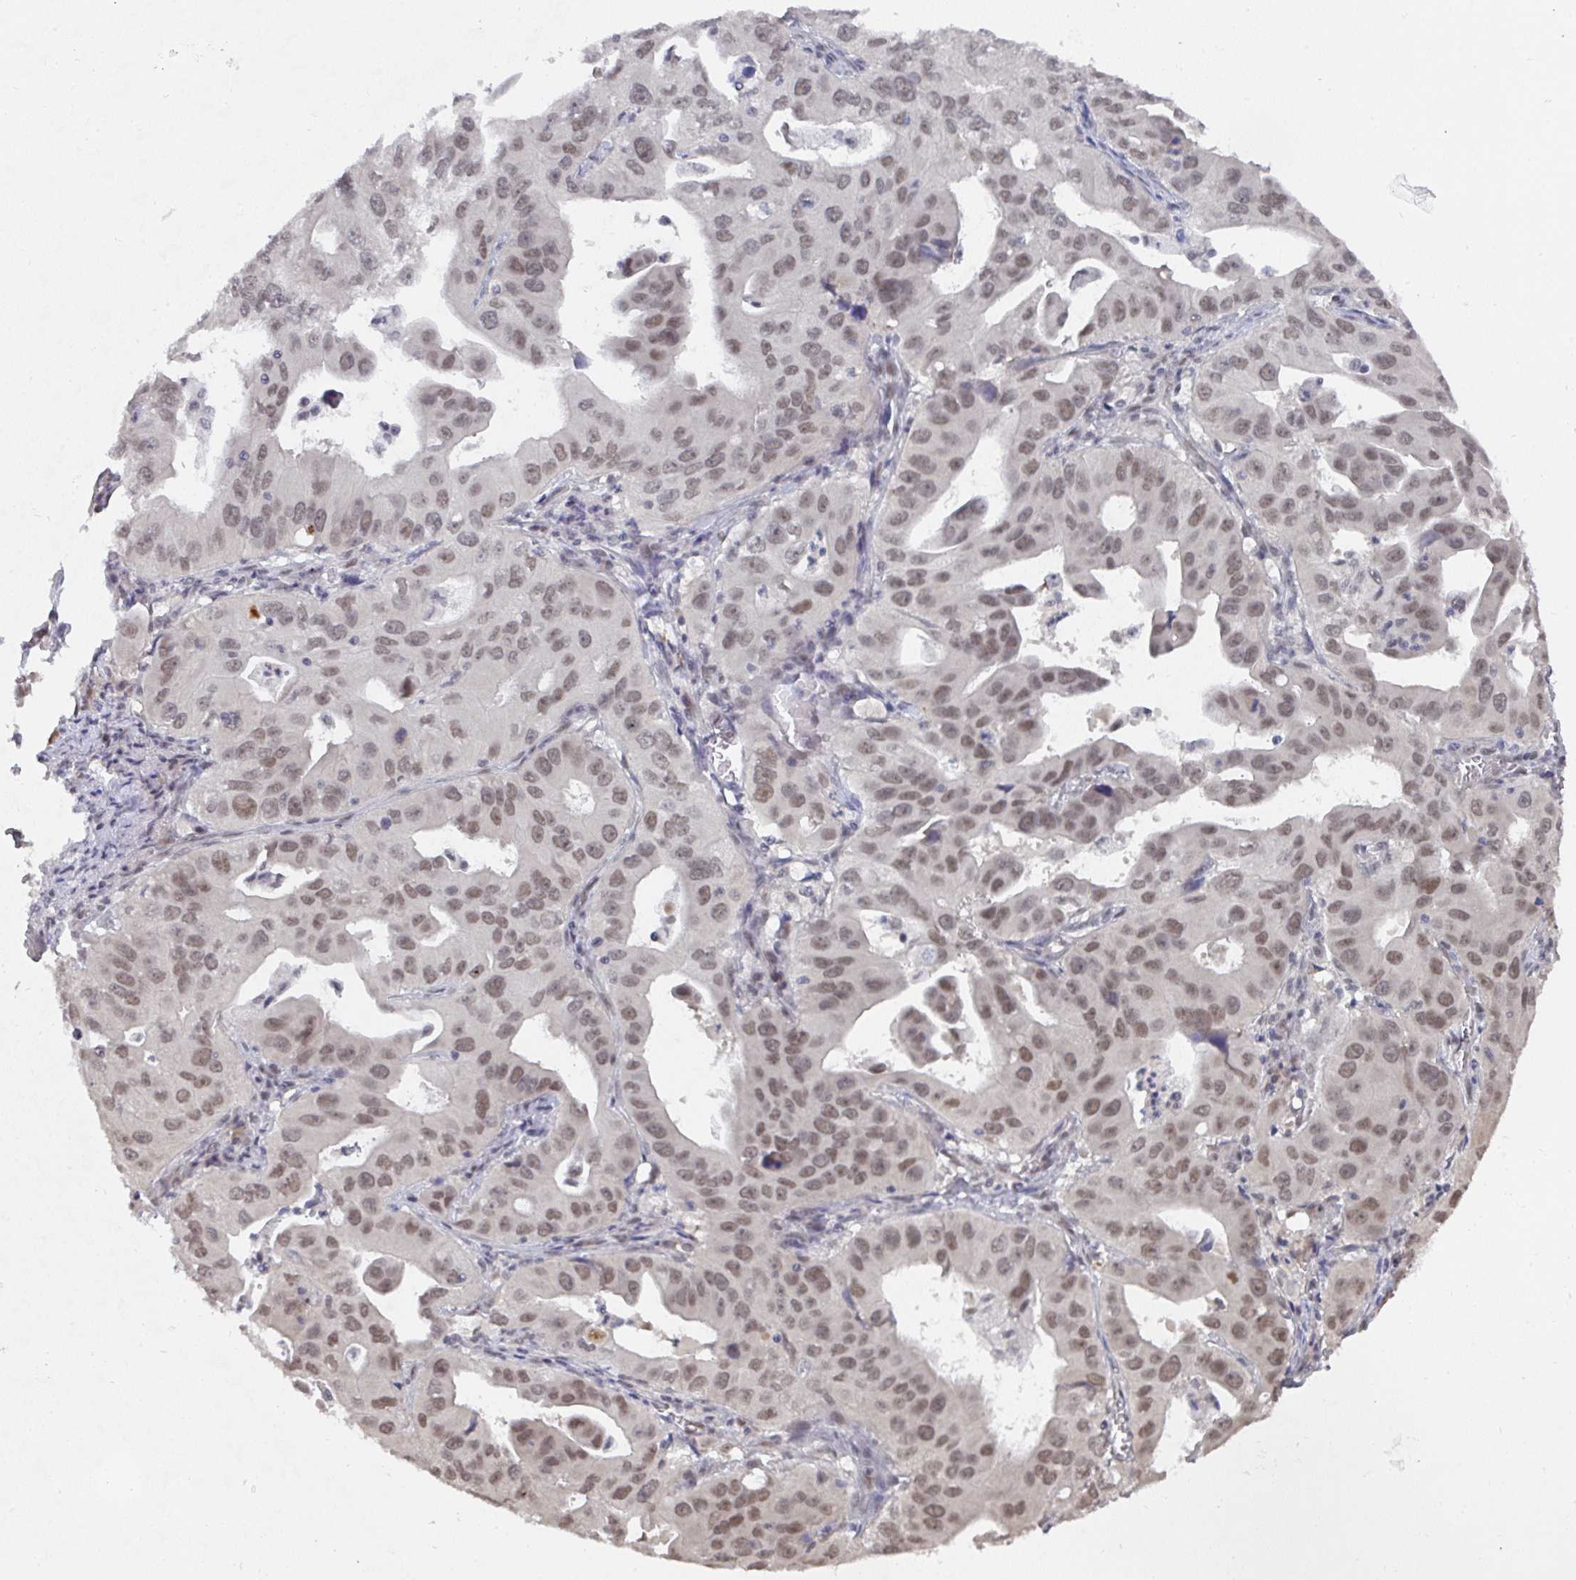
{"staining": {"intensity": "moderate", "quantity": ">75%", "location": "nuclear"}, "tissue": "lung cancer", "cell_type": "Tumor cells", "image_type": "cancer", "snomed": [{"axis": "morphology", "description": "Adenocarcinoma, NOS"}, {"axis": "topography", "description": "Lung"}], "caption": "The micrograph shows immunohistochemical staining of adenocarcinoma (lung). There is moderate nuclear staining is seen in approximately >75% of tumor cells. (brown staining indicates protein expression, while blue staining denotes nuclei).", "gene": "JMJD1C", "patient": {"sex": "male", "age": 48}}